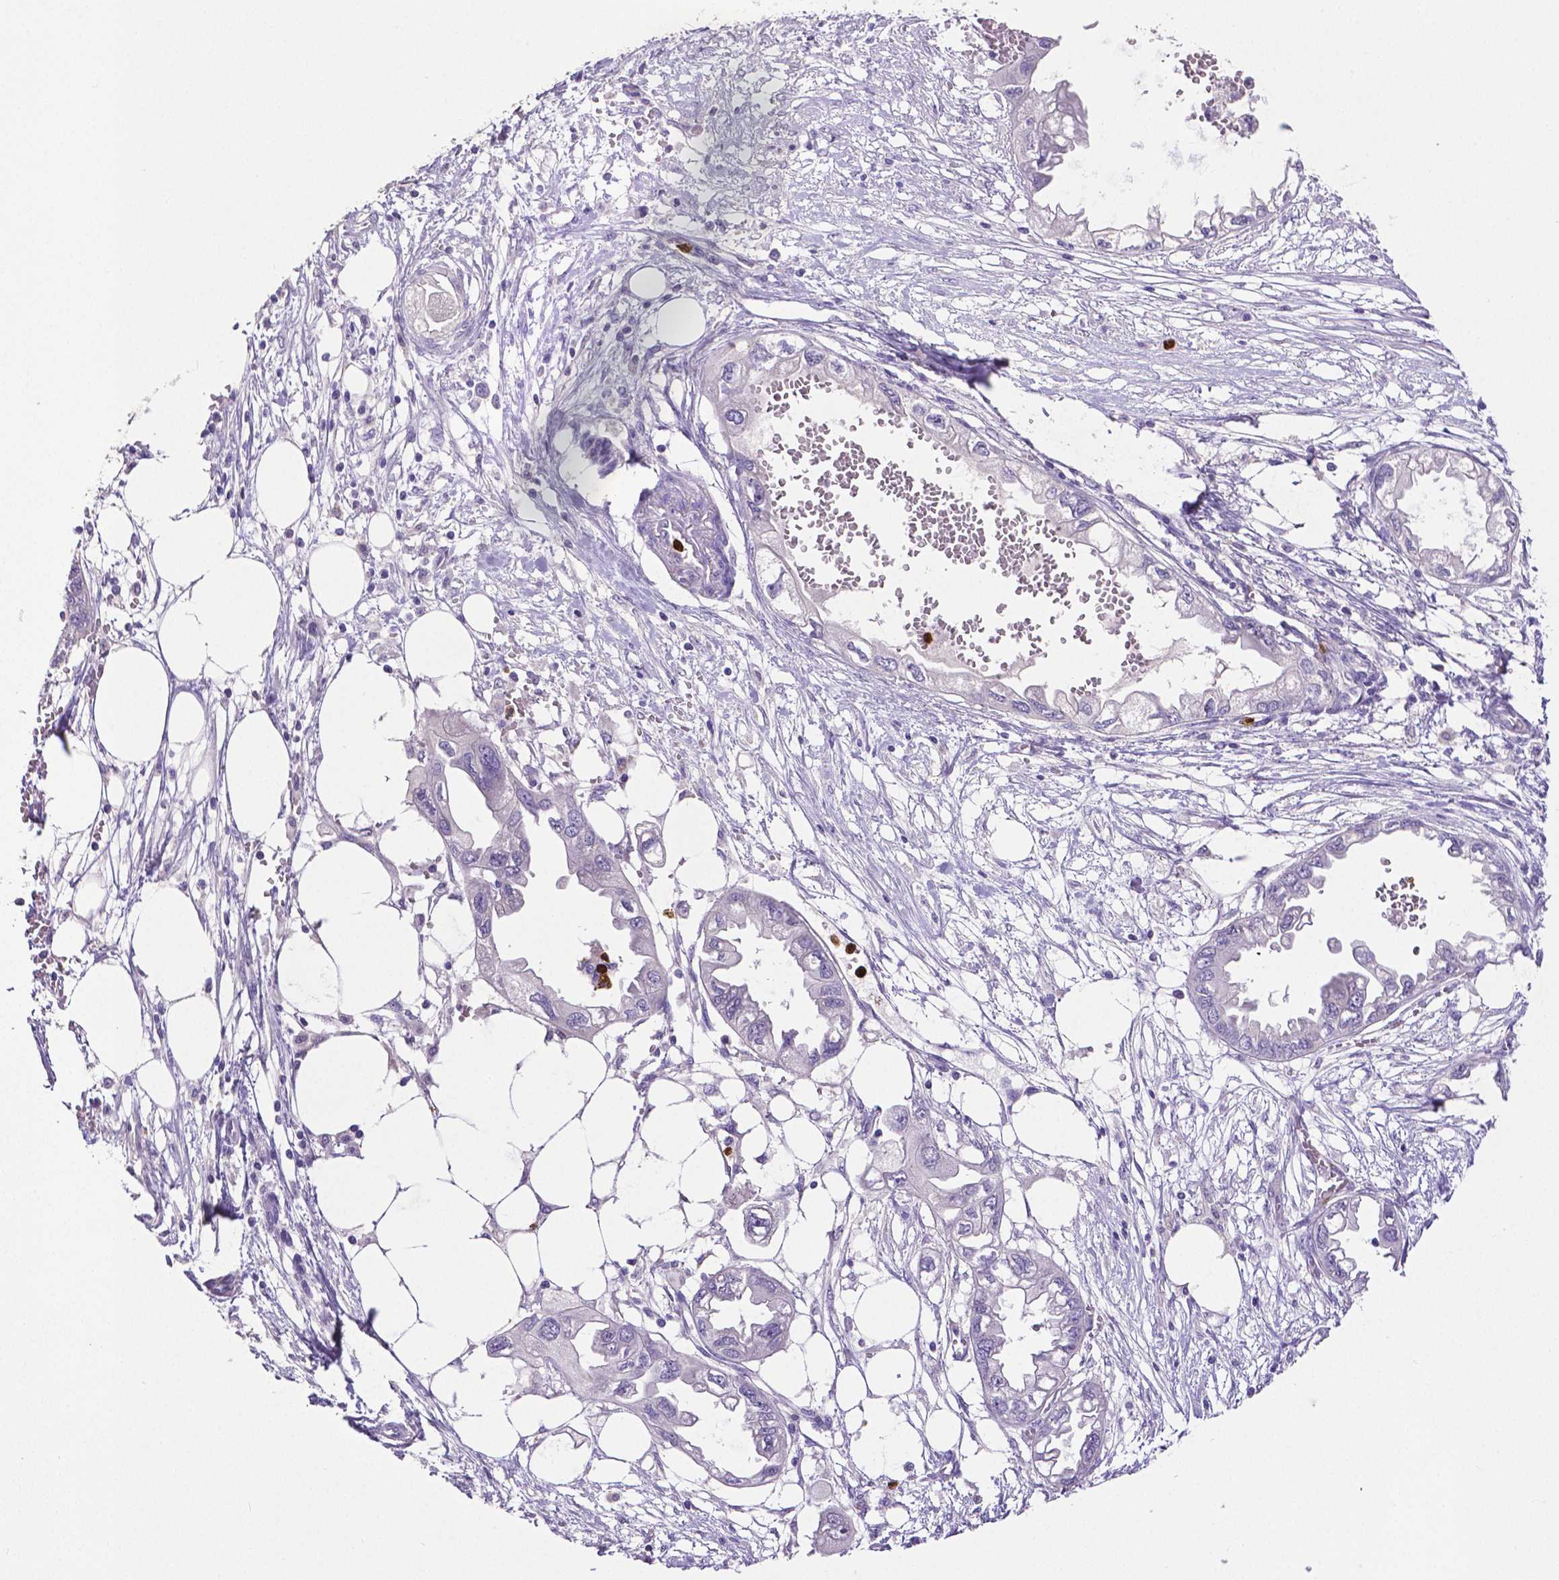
{"staining": {"intensity": "negative", "quantity": "none", "location": "none"}, "tissue": "endometrial cancer", "cell_type": "Tumor cells", "image_type": "cancer", "snomed": [{"axis": "morphology", "description": "Adenocarcinoma, NOS"}, {"axis": "morphology", "description": "Adenocarcinoma, metastatic, NOS"}, {"axis": "topography", "description": "Adipose tissue"}, {"axis": "topography", "description": "Endometrium"}], "caption": "A high-resolution photomicrograph shows immunohistochemistry (IHC) staining of endometrial cancer, which shows no significant positivity in tumor cells.", "gene": "MMP9", "patient": {"sex": "female", "age": 67}}